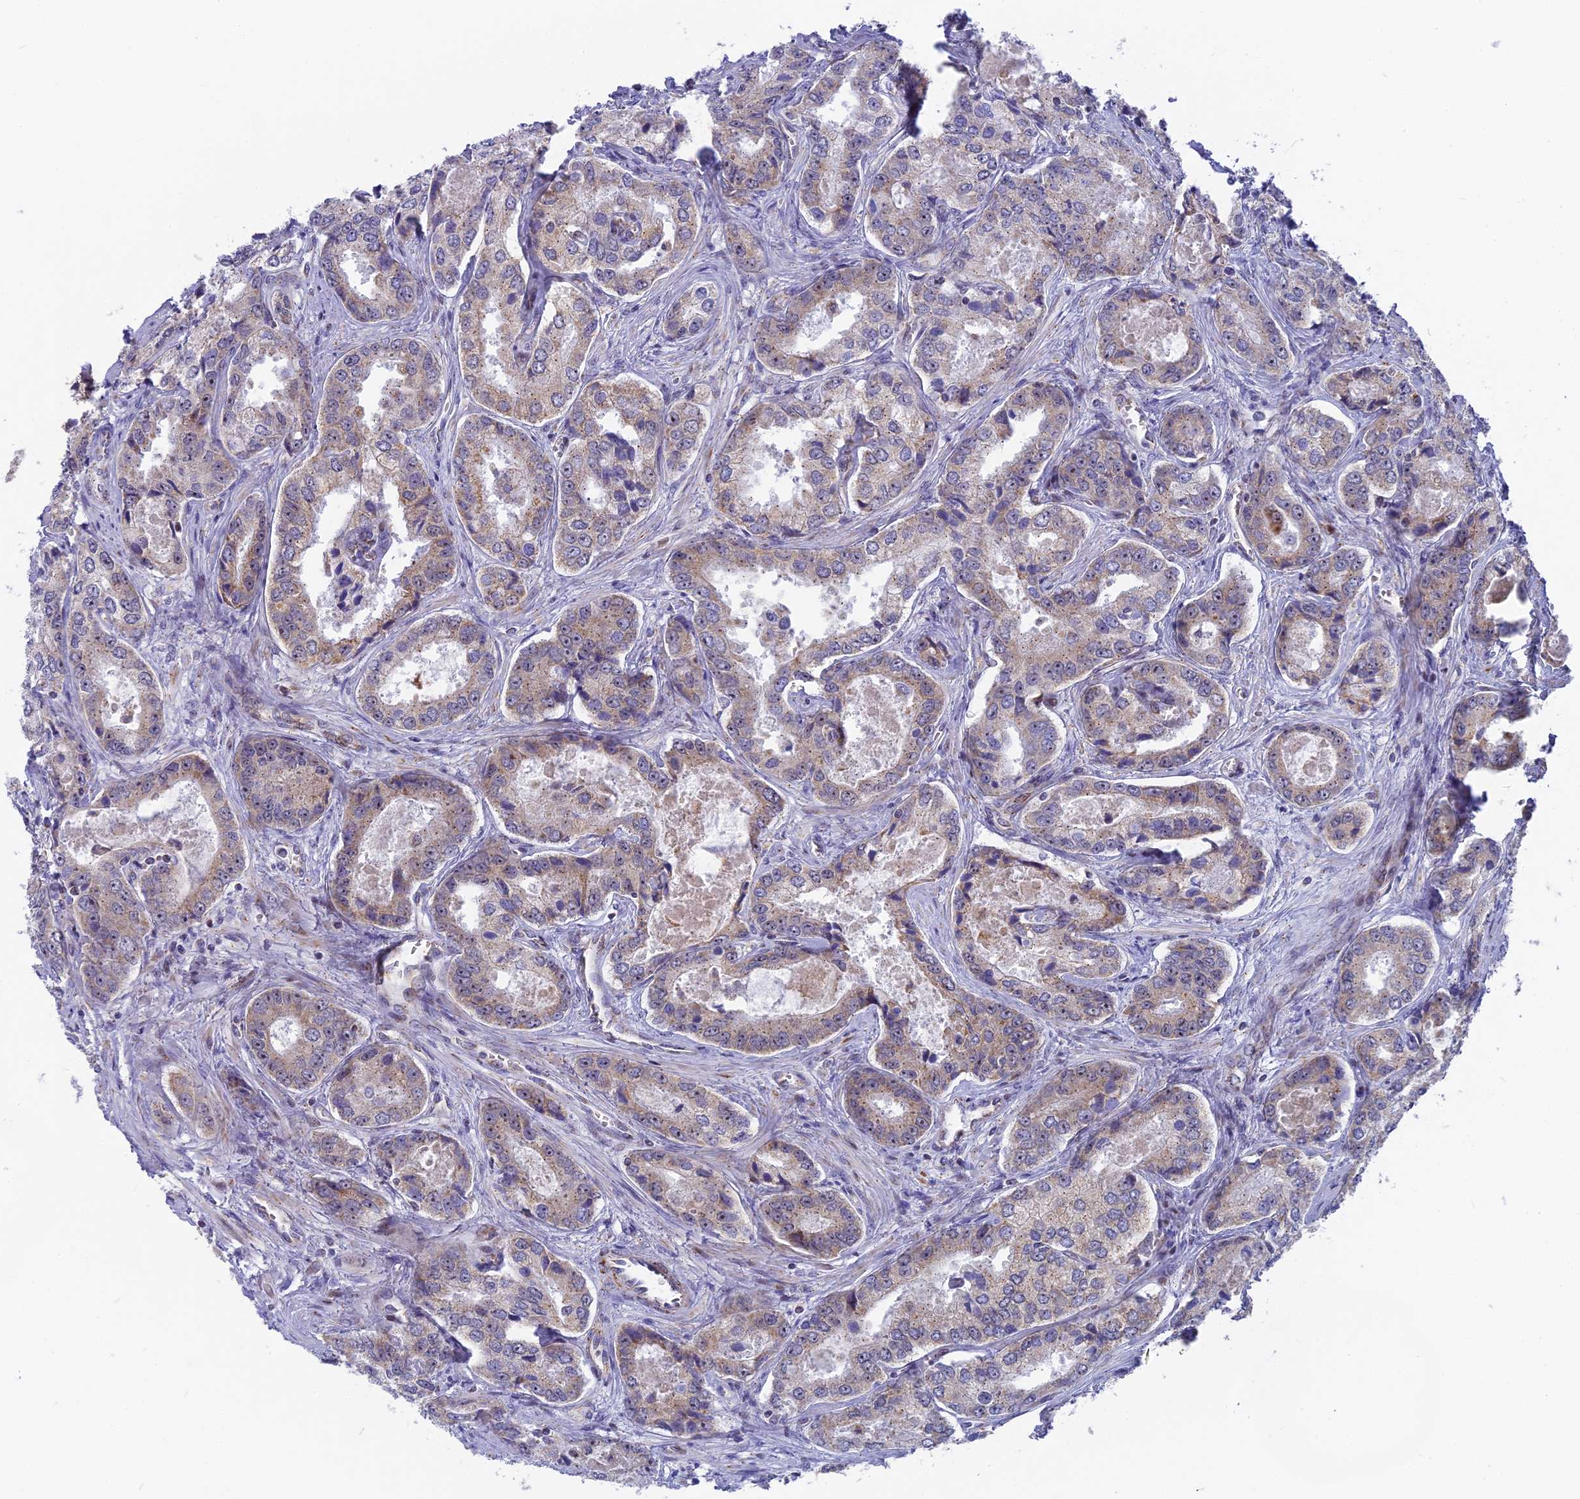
{"staining": {"intensity": "moderate", "quantity": "<25%", "location": "cytoplasmic/membranous"}, "tissue": "prostate cancer", "cell_type": "Tumor cells", "image_type": "cancer", "snomed": [{"axis": "morphology", "description": "Adenocarcinoma, Low grade"}, {"axis": "topography", "description": "Prostate"}], "caption": "The immunohistochemical stain highlights moderate cytoplasmic/membranous staining in tumor cells of prostate adenocarcinoma (low-grade) tissue.", "gene": "DTWD1", "patient": {"sex": "male", "age": 68}}